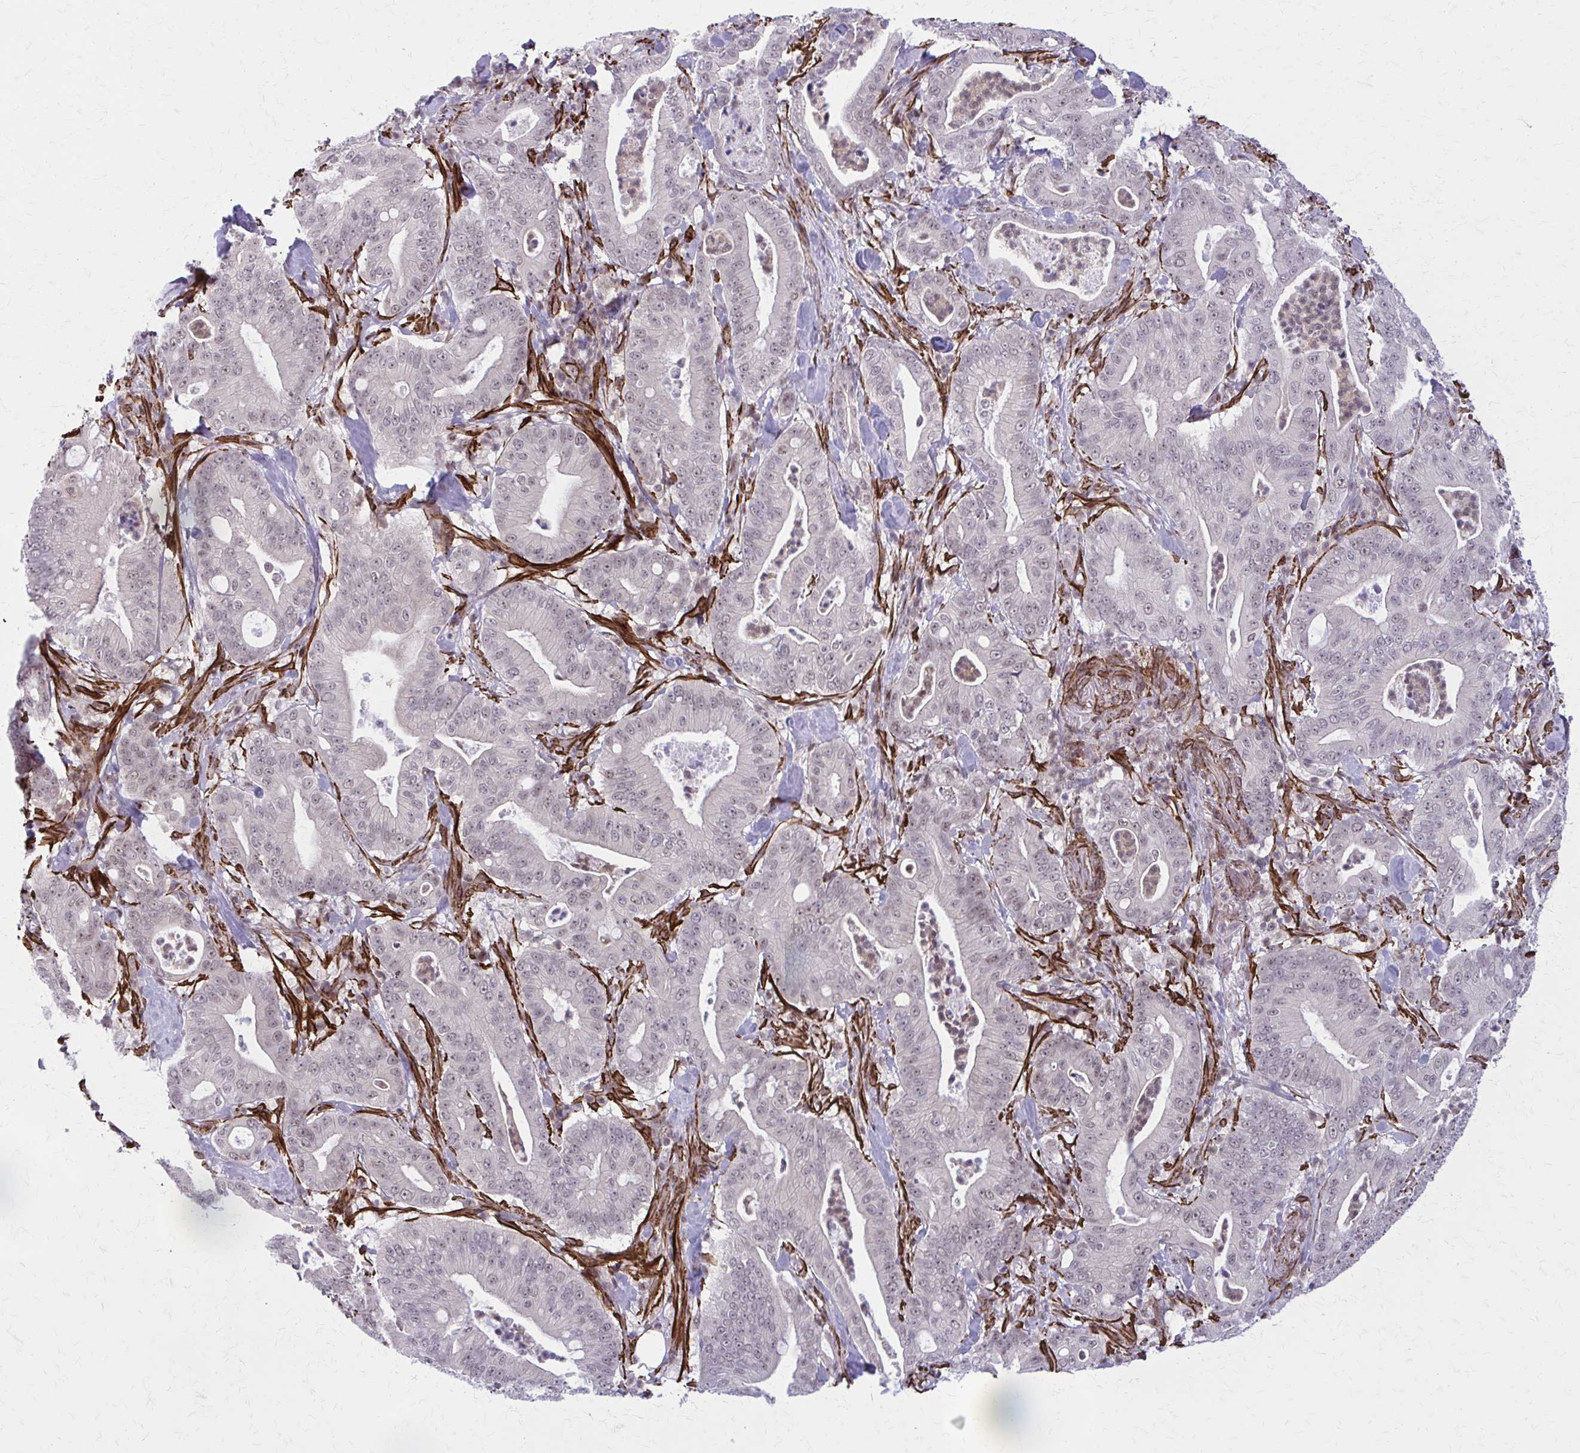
{"staining": {"intensity": "weak", "quantity": "25%-75%", "location": "nuclear"}, "tissue": "pancreatic cancer", "cell_type": "Tumor cells", "image_type": "cancer", "snomed": [{"axis": "morphology", "description": "Adenocarcinoma, NOS"}, {"axis": "topography", "description": "Pancreas"}], "caption": "Pancreatic cancer (adenocarcinoma) tissue shows weak nuclear expression in approximately 25%-75% of tumor cells", "gene": "NRBF2", "patient": {"sex": "male", "age": 71}}